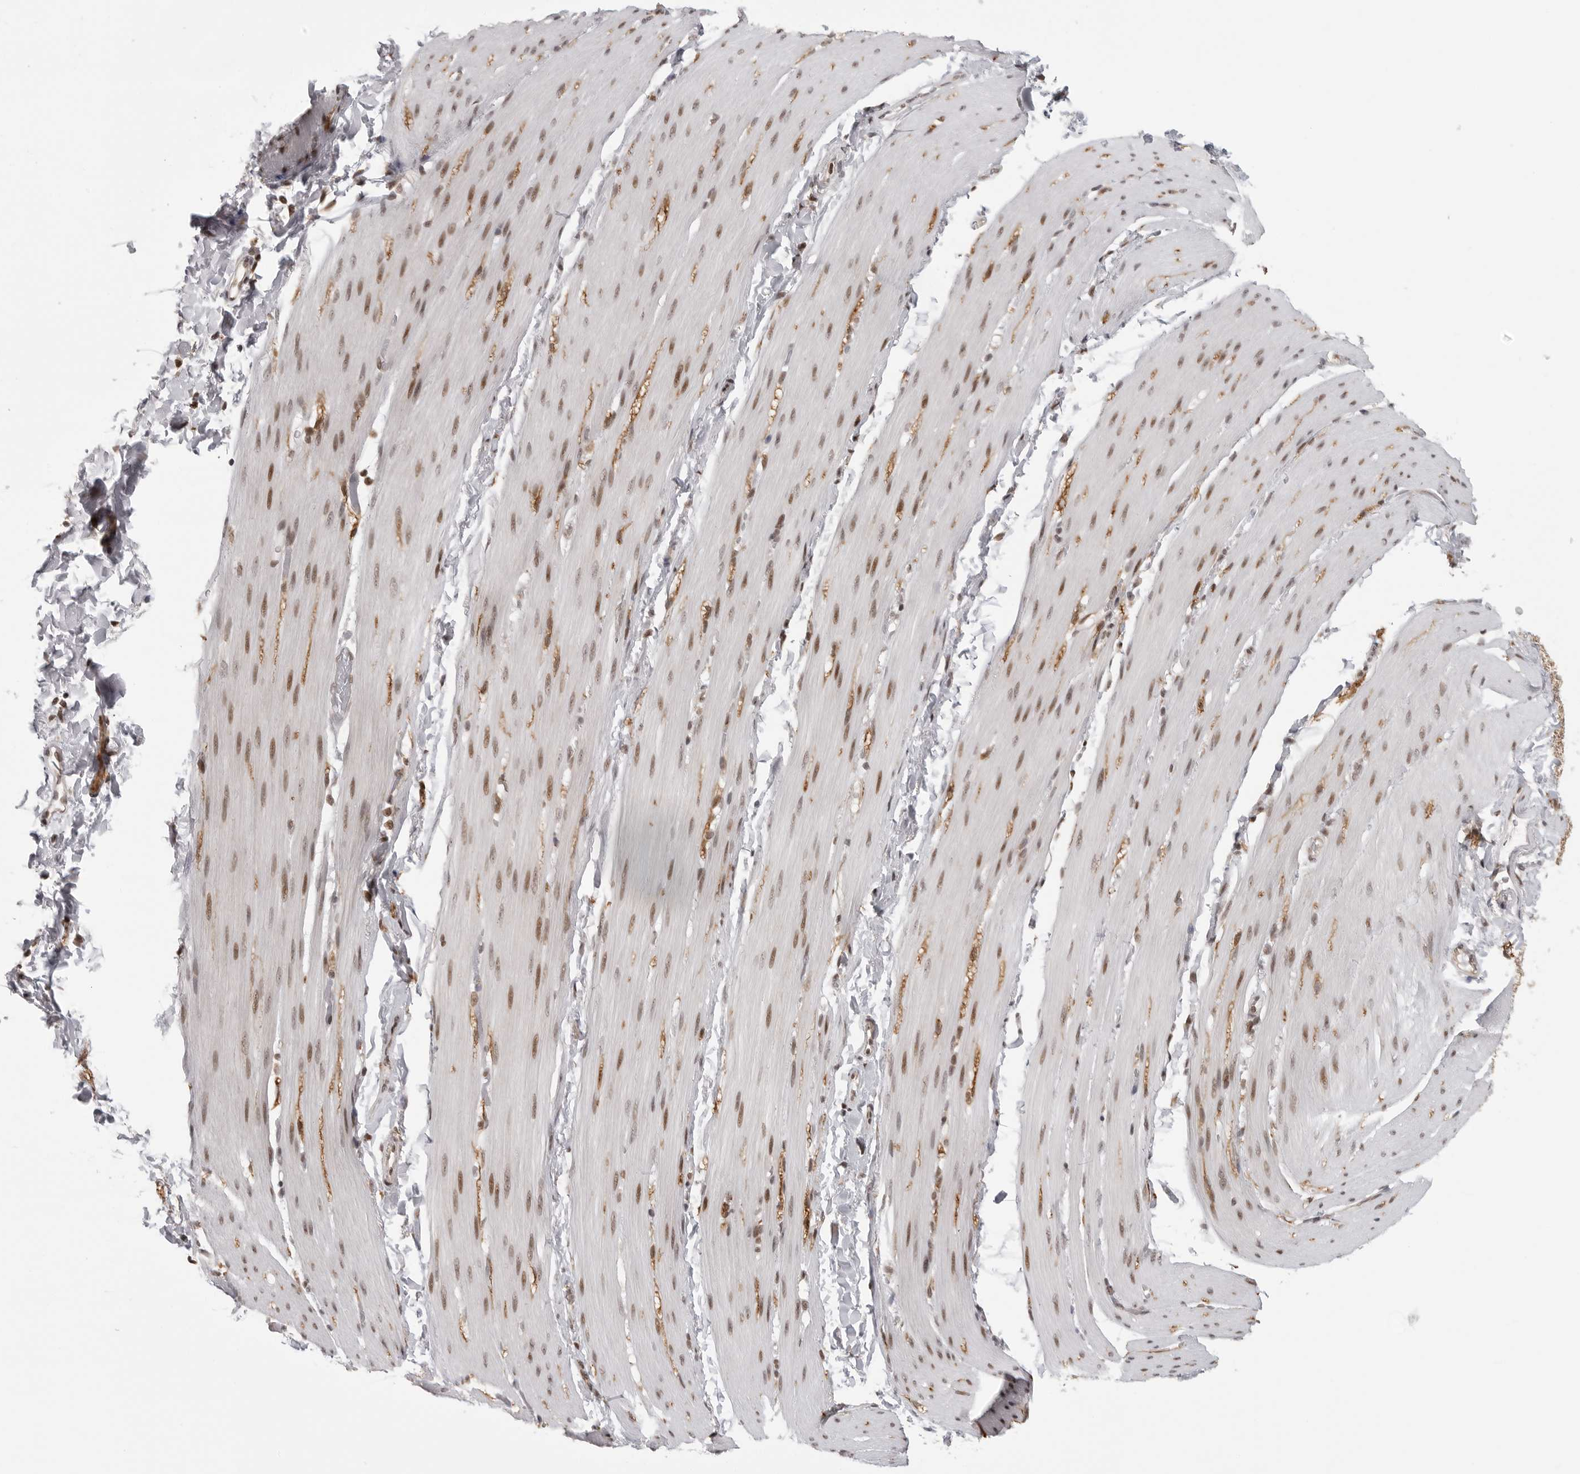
{"staining": {"intensity": "moderate", "quantity": "25%-75%", "location": "nuclear"}, "tissue": "smooth muscle", "cell_type": "Smooth muscle cells", "image_type": "normal", "snomed": [{"axis": "morphology", "description": "Normal tissue, NOS"}, {"axis": "topography", "description": "Smooth muscle"}, {"axis": "topography", "description": "Small intestine"}], "caption": "High-magnification brightfield microscopy of benign smooth muscle stained with DAB (brown) and counterstained with hematoxylin (blue). smooth muscle cells exhibit moderate nuclear positivity is seen in about25%-75% of cells. The protein is shown in brown color, while the nuclei are stained blue.", "gene": "PRDM10", "patient": {"sex": "female", "age": 84}}